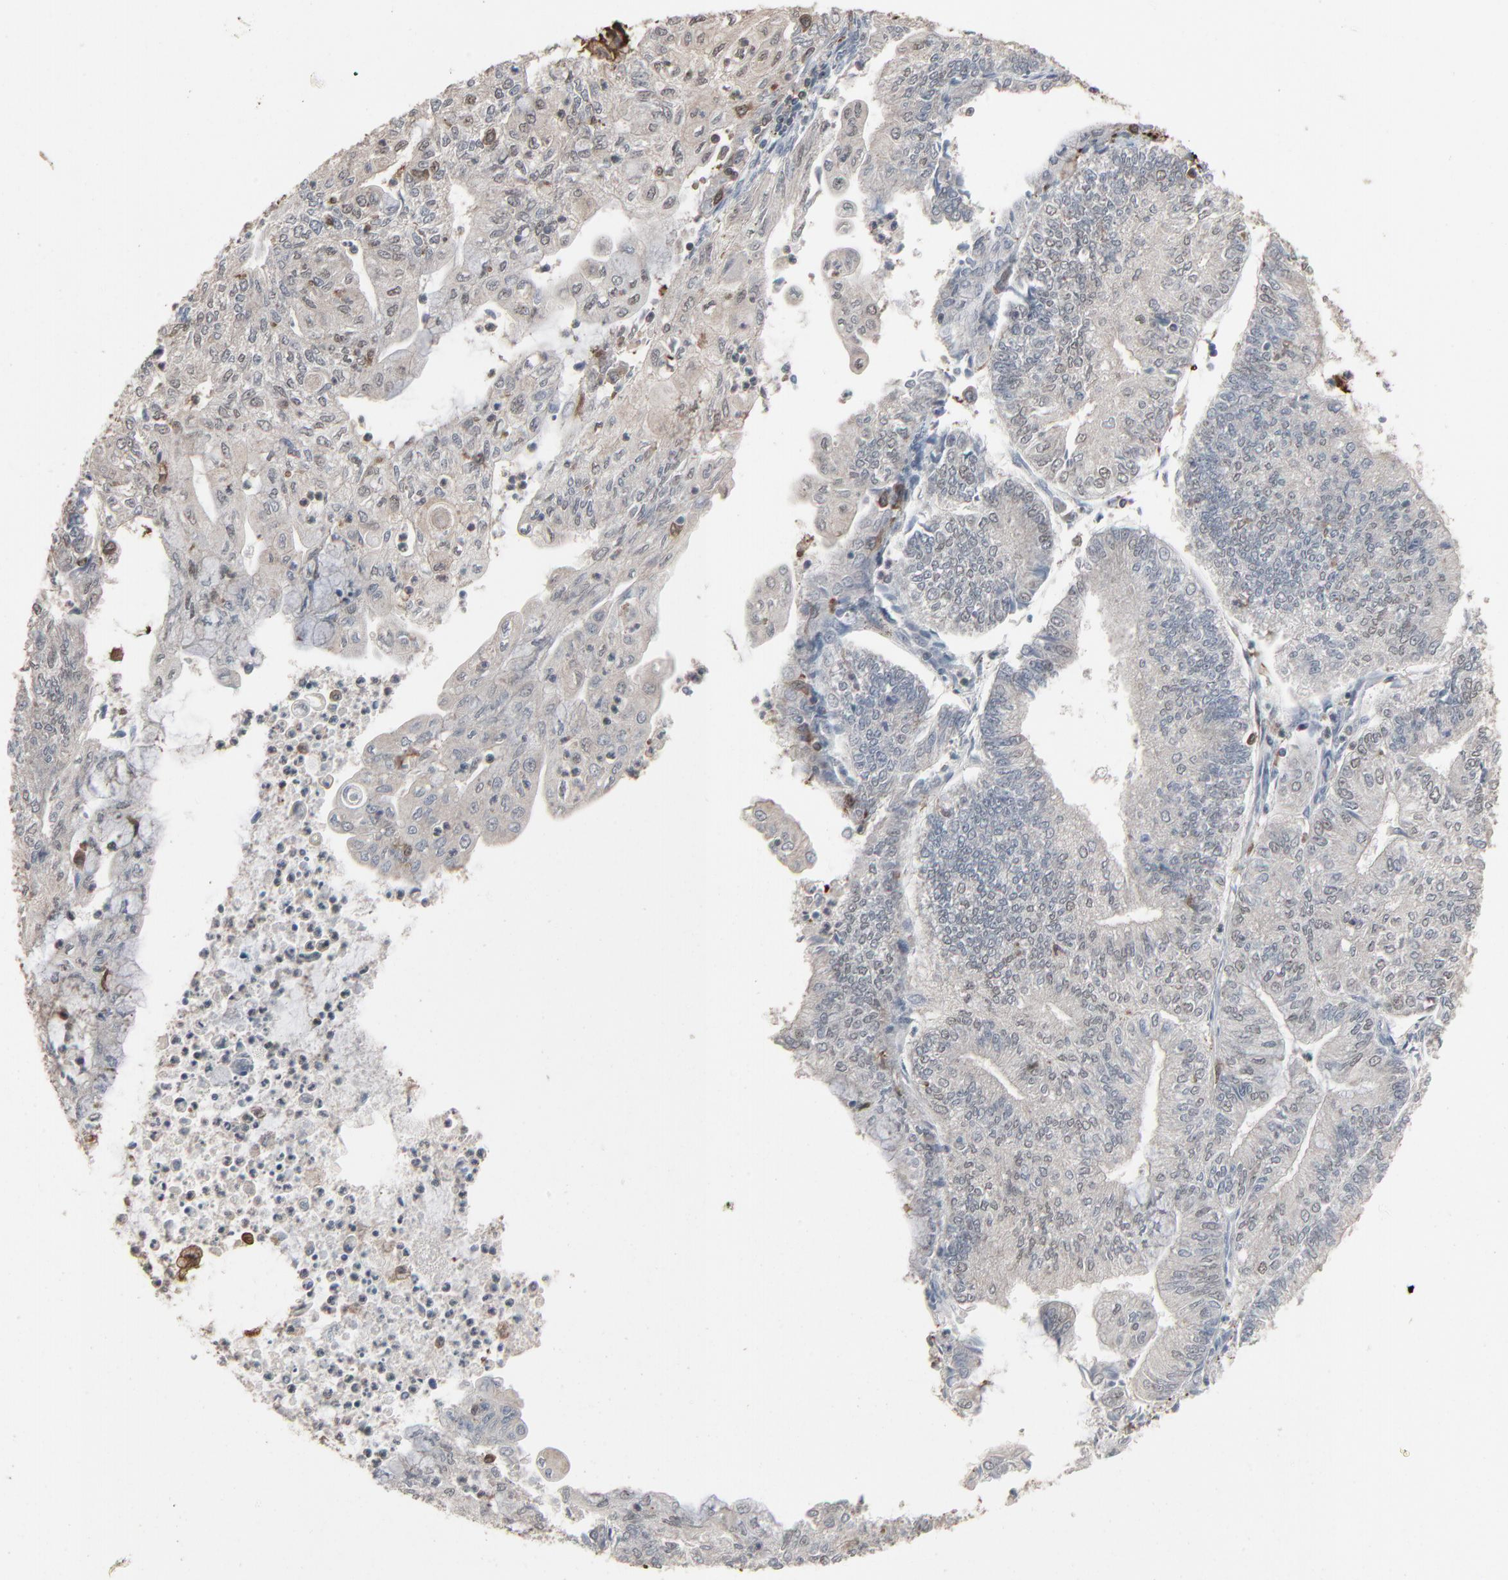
{"staining": {"intensity": "negative", "quantity": "none", "location": "none"}, "tissue": "endometrial cancer", "cell_type": "Tumor cells", "image_type": "cancer", "snomed": [{"axis": "morphology", "description": "Adenocarcinoma, NOS"}, {"axis": "topography", "description": "Endometrium"}], "caption": "Immunohistochemistry of endometrial adenocarcinoma demonstrates no positivity in tumor cells.", "gene": "DOCK8", "patient": {"sex": "female", "age": 59}}